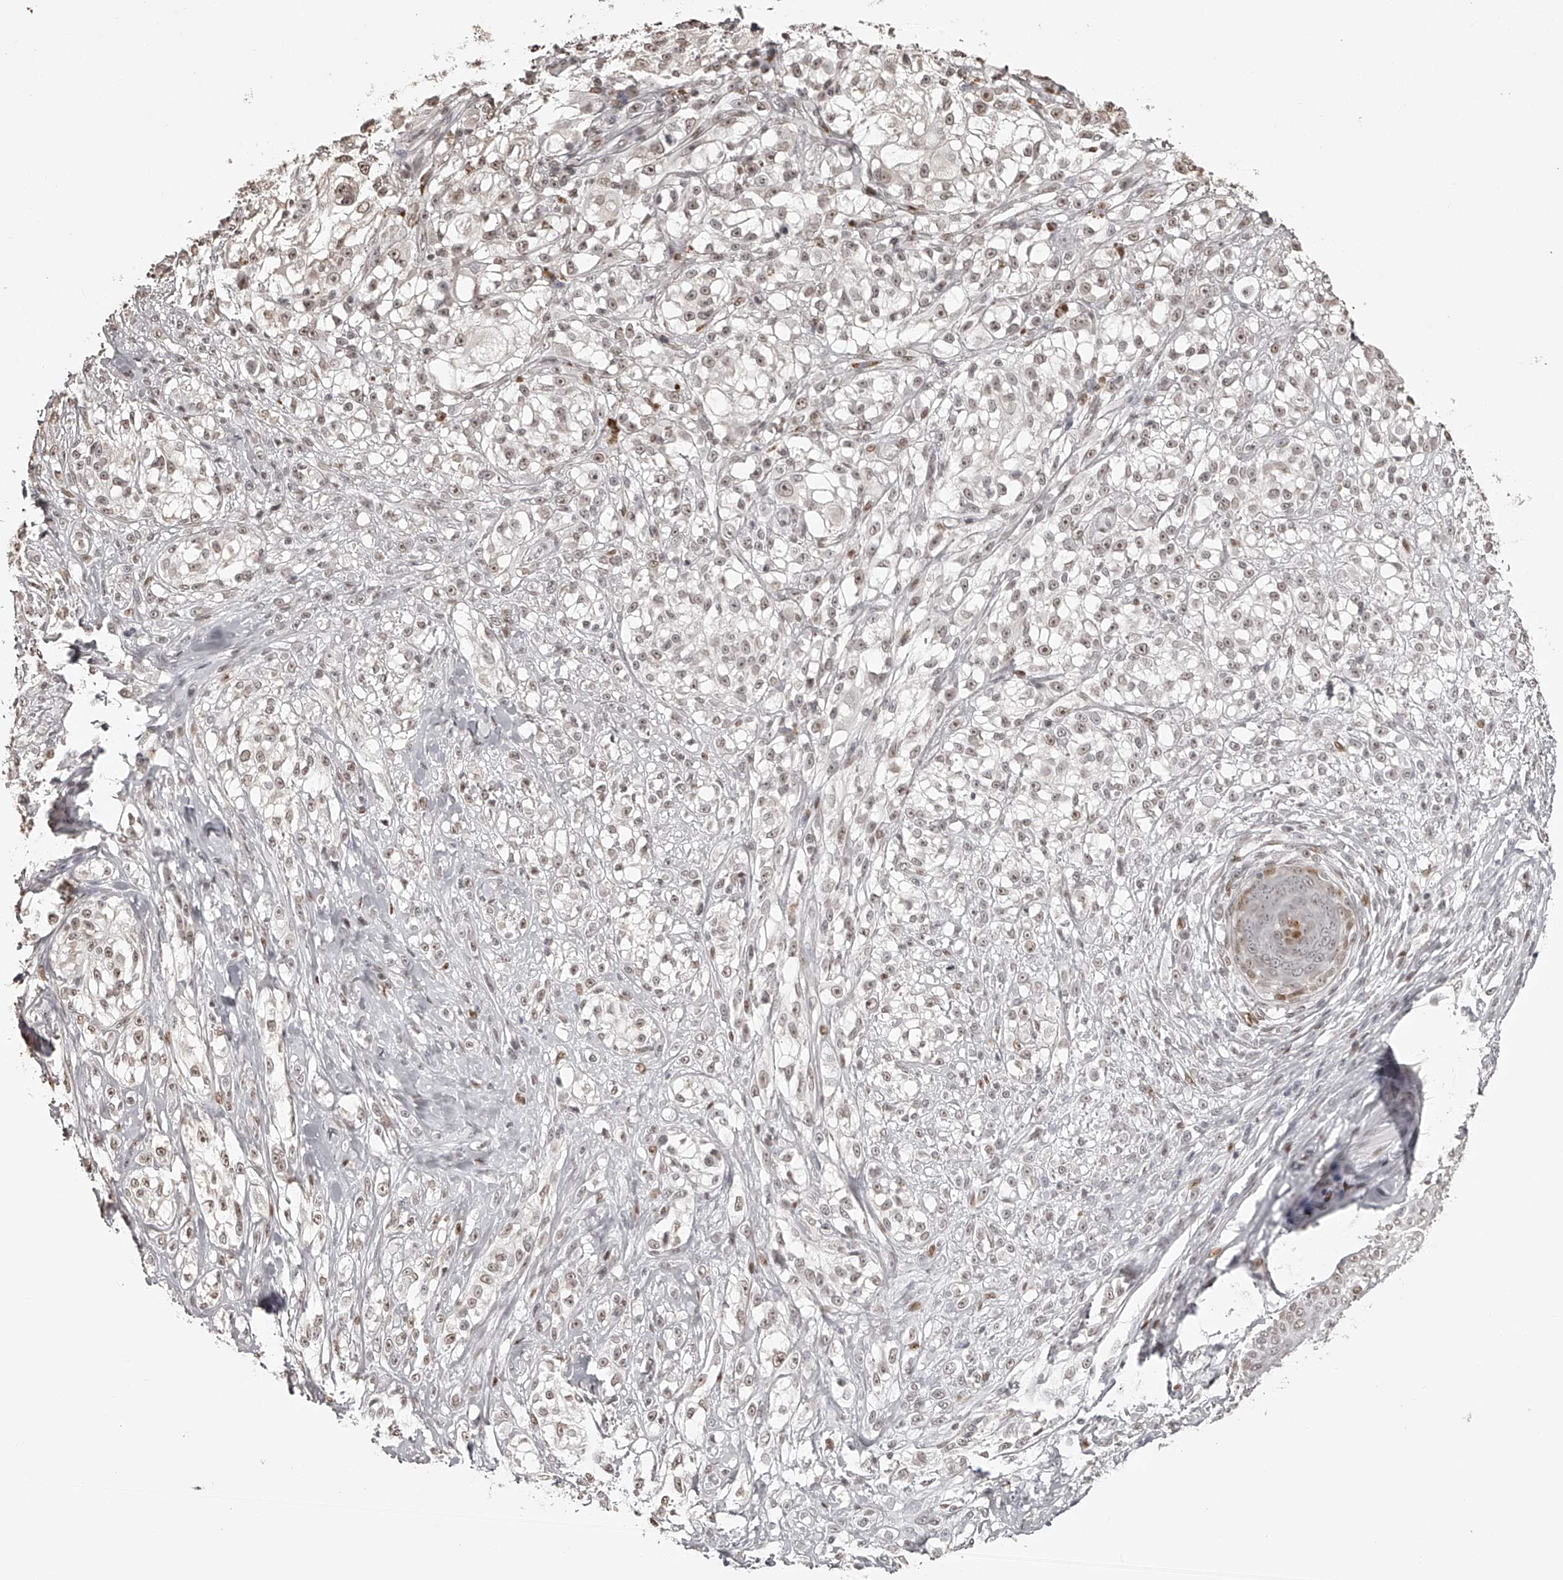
{"staining": {"intensity": "weak", "quantity": ">75%", "location": "nuclear"}, "tissue": "melanoma", "cell_type": "Tumor cells", "image_type": "cancer", "snomed": [{"axis": "morphology", "description": "Malignant melanoma, NOS"}, {"axis": "topography", "description": "Skin of head"}], "caption": "The immunohistochemical stain highlights weak nuclear staining in tumor cells of malignant melanoma tissue. (DAB (3,3'-diaminobenzidine) = brown stain, brightfield microscopy at high magnification).", "gene": "ZNF503", "patient": {"sex": "male", "age": 83}}